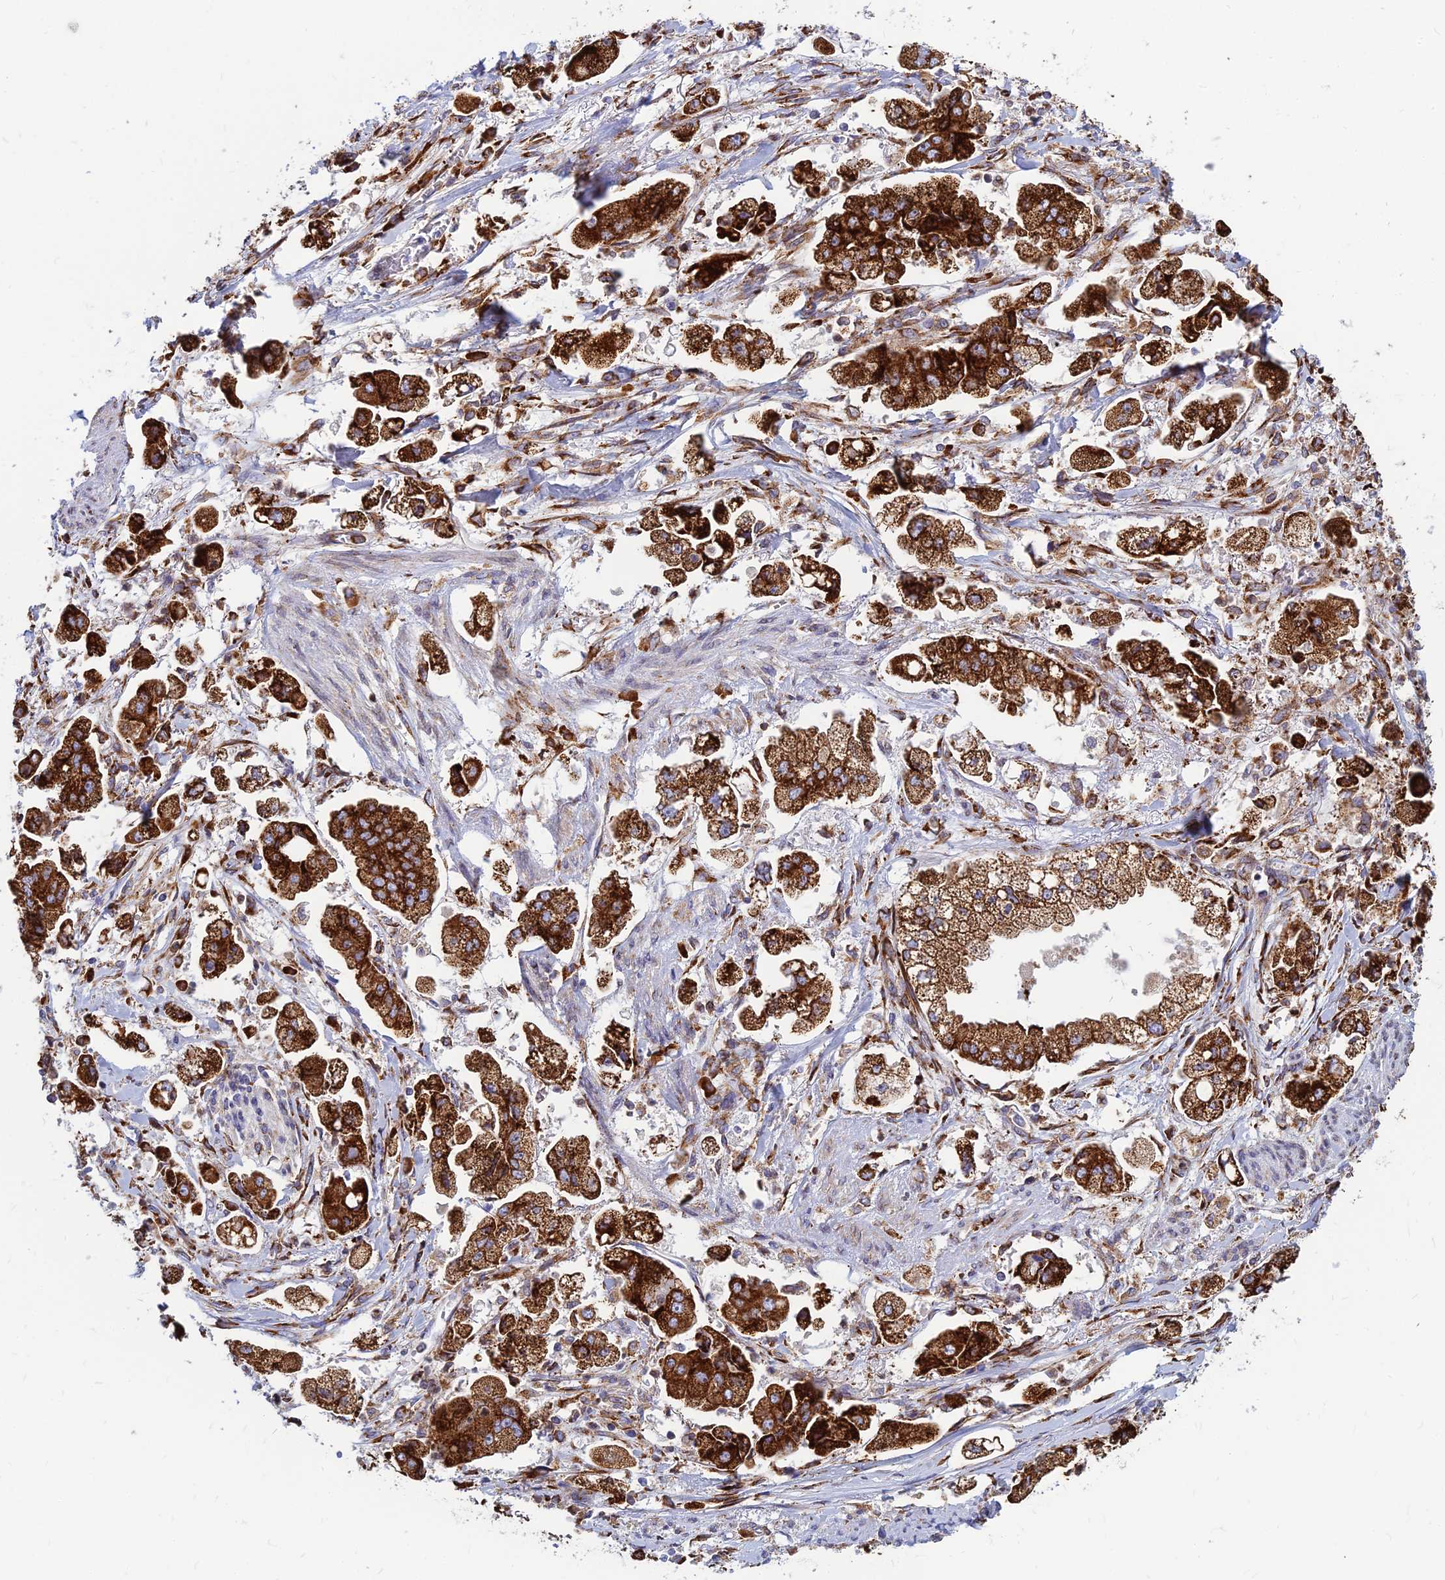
{"staining": {"intensity": "strong", "quantity": ">75%", "location": "cytoplasmic/membranous"}, "tissue": "stomach cancer", "cell_type": "Tumor cells", "image_type": "cancer", "snomed": [{"axis": "morphology", "description": "Adenocarcinoma, NOS"}, {"axis": "topography", "description": "Stomach"}], "caption": "IHC histopathology image of neoplastic tissue: human adenocarcinoma (stomach) stained using immunohistochemistry (IHC) displays high levels of strong protein expression localized specifically in the cytoplasmic/membranous of tumor cells, appearing as a cytoplasmic/membranous brown color.", "gene": "CCT6B", "patient": {"sex": "male", "age": 62}}